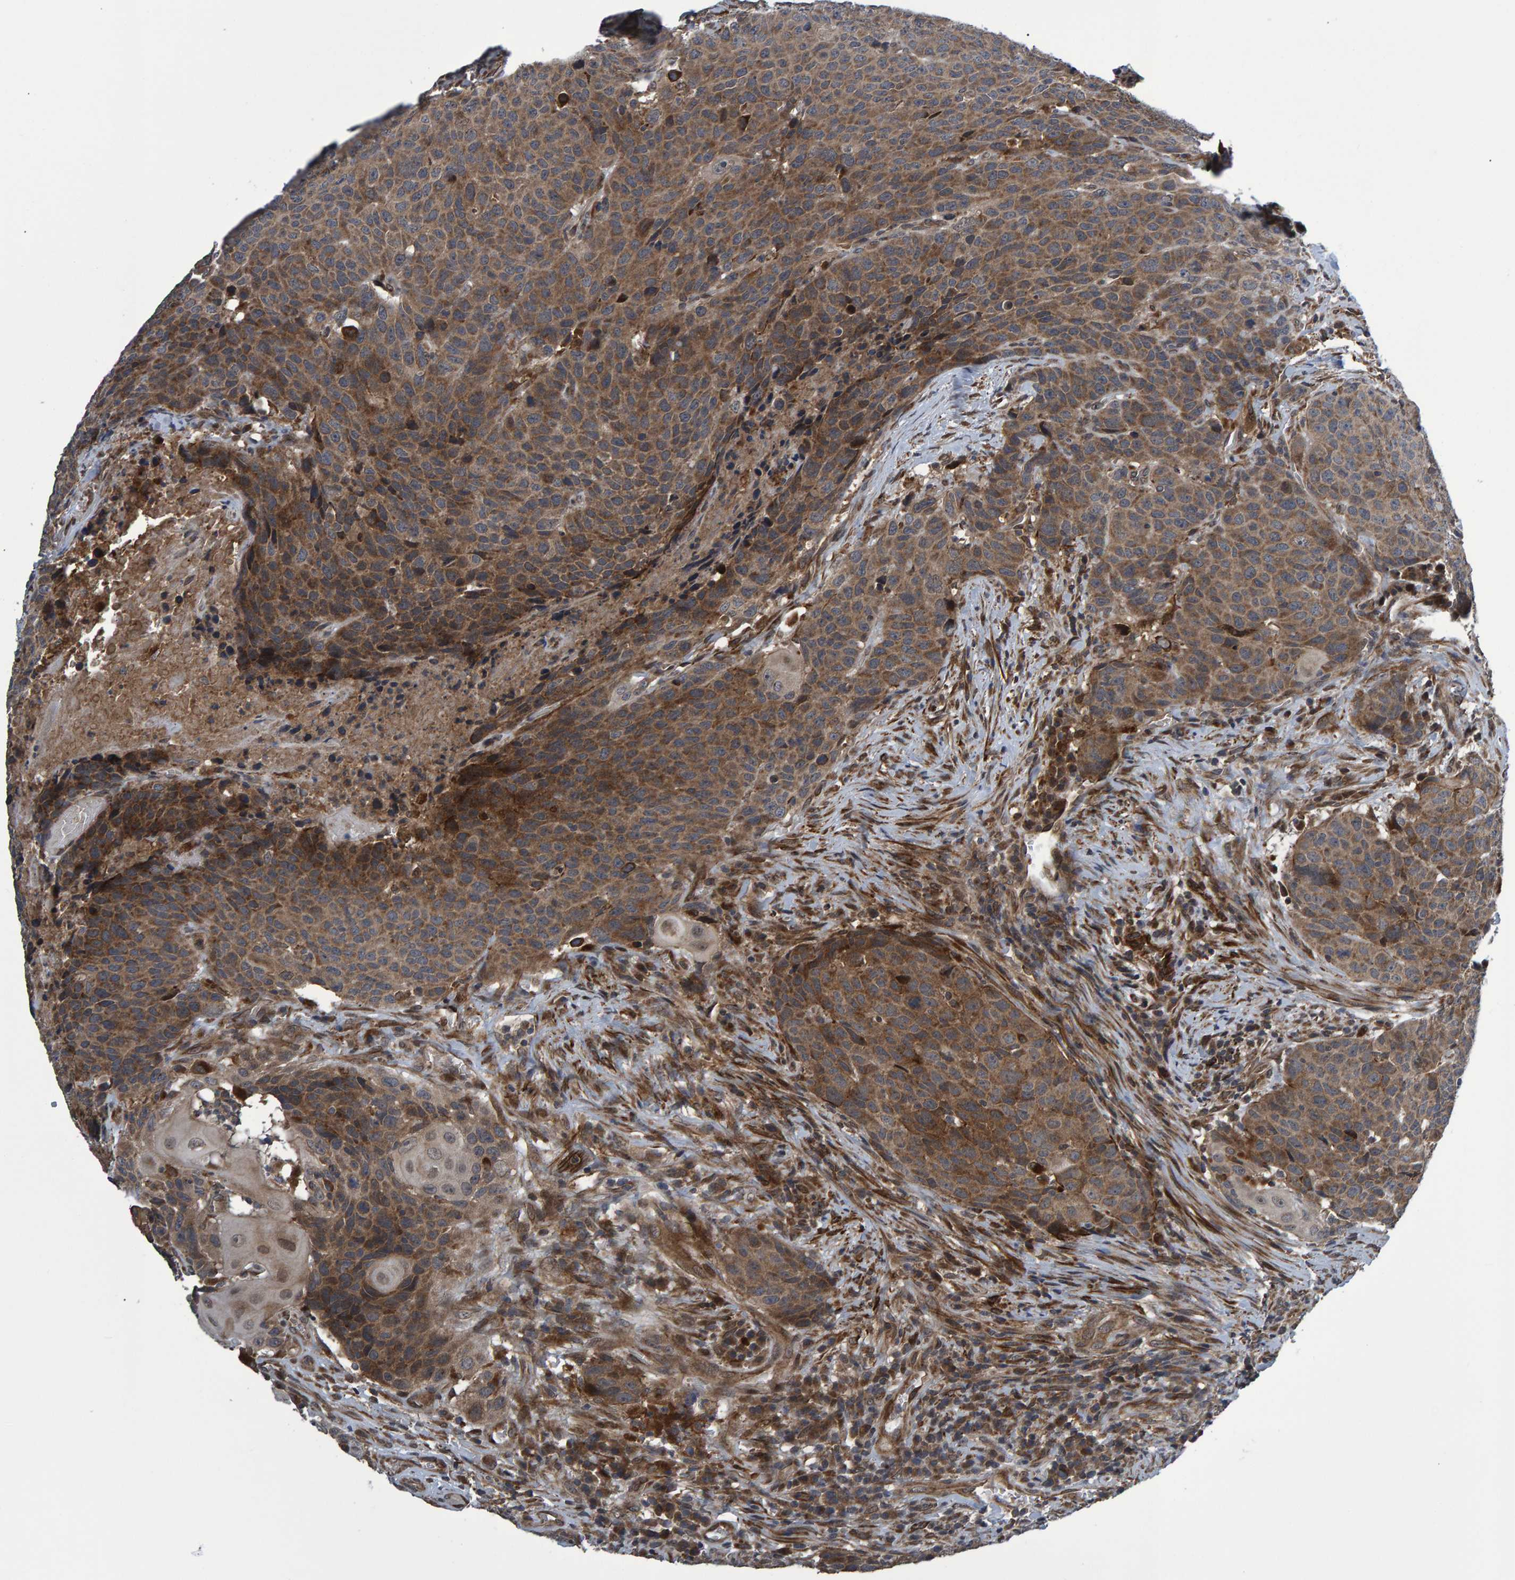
{"staining": {"intensity": "moderate", "quantity": ">75%", "location": "cytoplasmic/membranous"}, "tissue": "head and neck cancer", "cell_type": "Tumor cells", "image_type": "cancer", "snomed": [{"axis": "morphology", "description": "Squamous cell carcinoma, NOS"}, {"axis": "topography", "description": "Head-Neck"}], "caption": "Head and neck cancer (squamous cell carcinoma) stained for a protein (brown) demonstrates moderate cytoplasmic/membranous positive positivity in approximately >75% of tumor cells.", "gene": "ATP6V1H", "patient": {"sex": "male", "age": 66}}